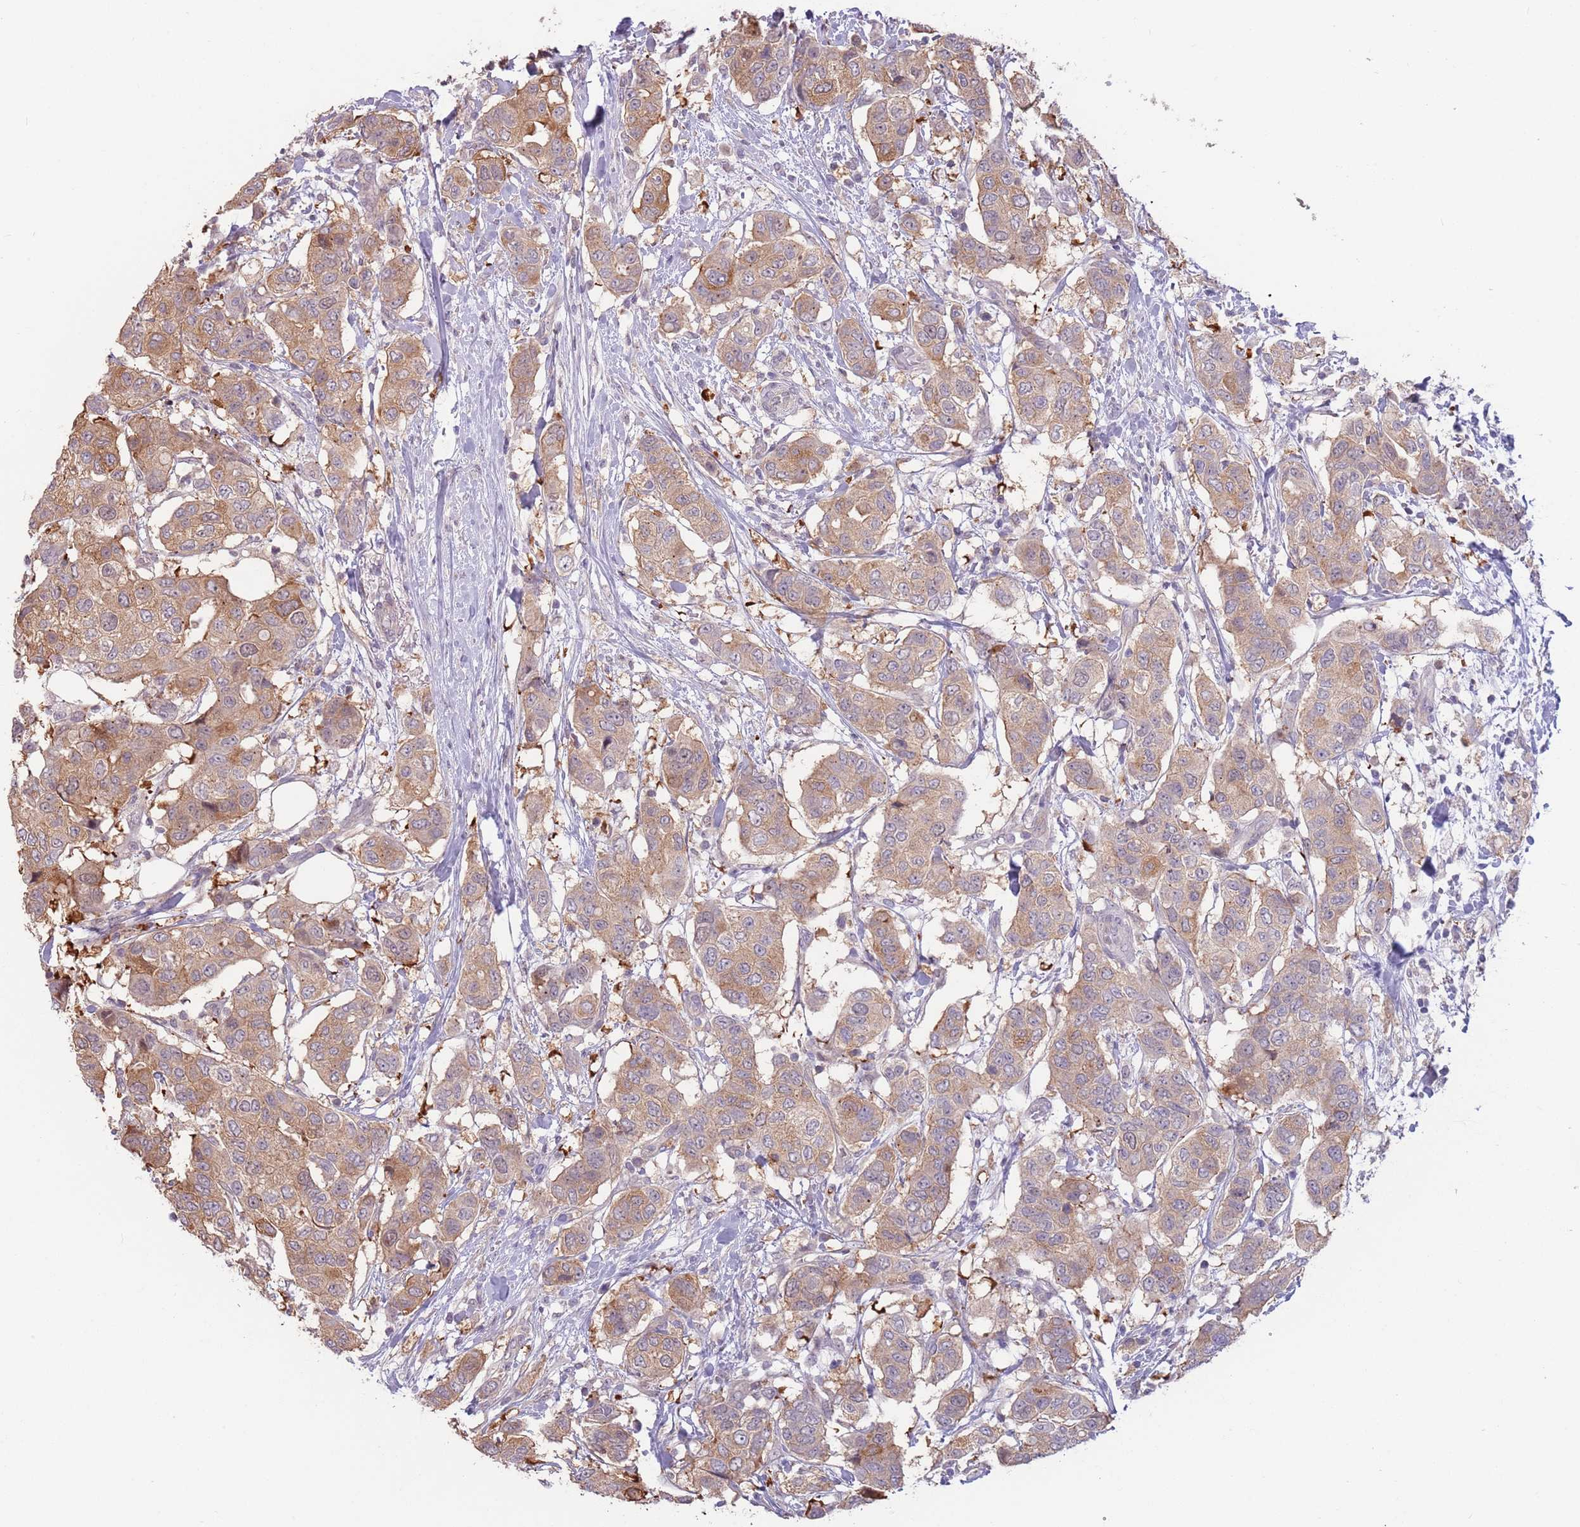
{"staining": {"intensity": "moderate", "quantity": ">75%", "location": "cytoplasmic/membranous"}, "tissue": "breast cancer", "cell_type": "Tumor cells", "image_type": "cancer", "snomed": [{"axis": "morphology", "description": "Lobular carcinoma"}, {"axis": "topography", "description": "Breast"}], "caption": "Tumor cells display moderate cytoplasmic/membranous staining in about >75% of cells in breast cancer.", "gene": "LDHD", "patient": {"sex": "female", "age": 51}}